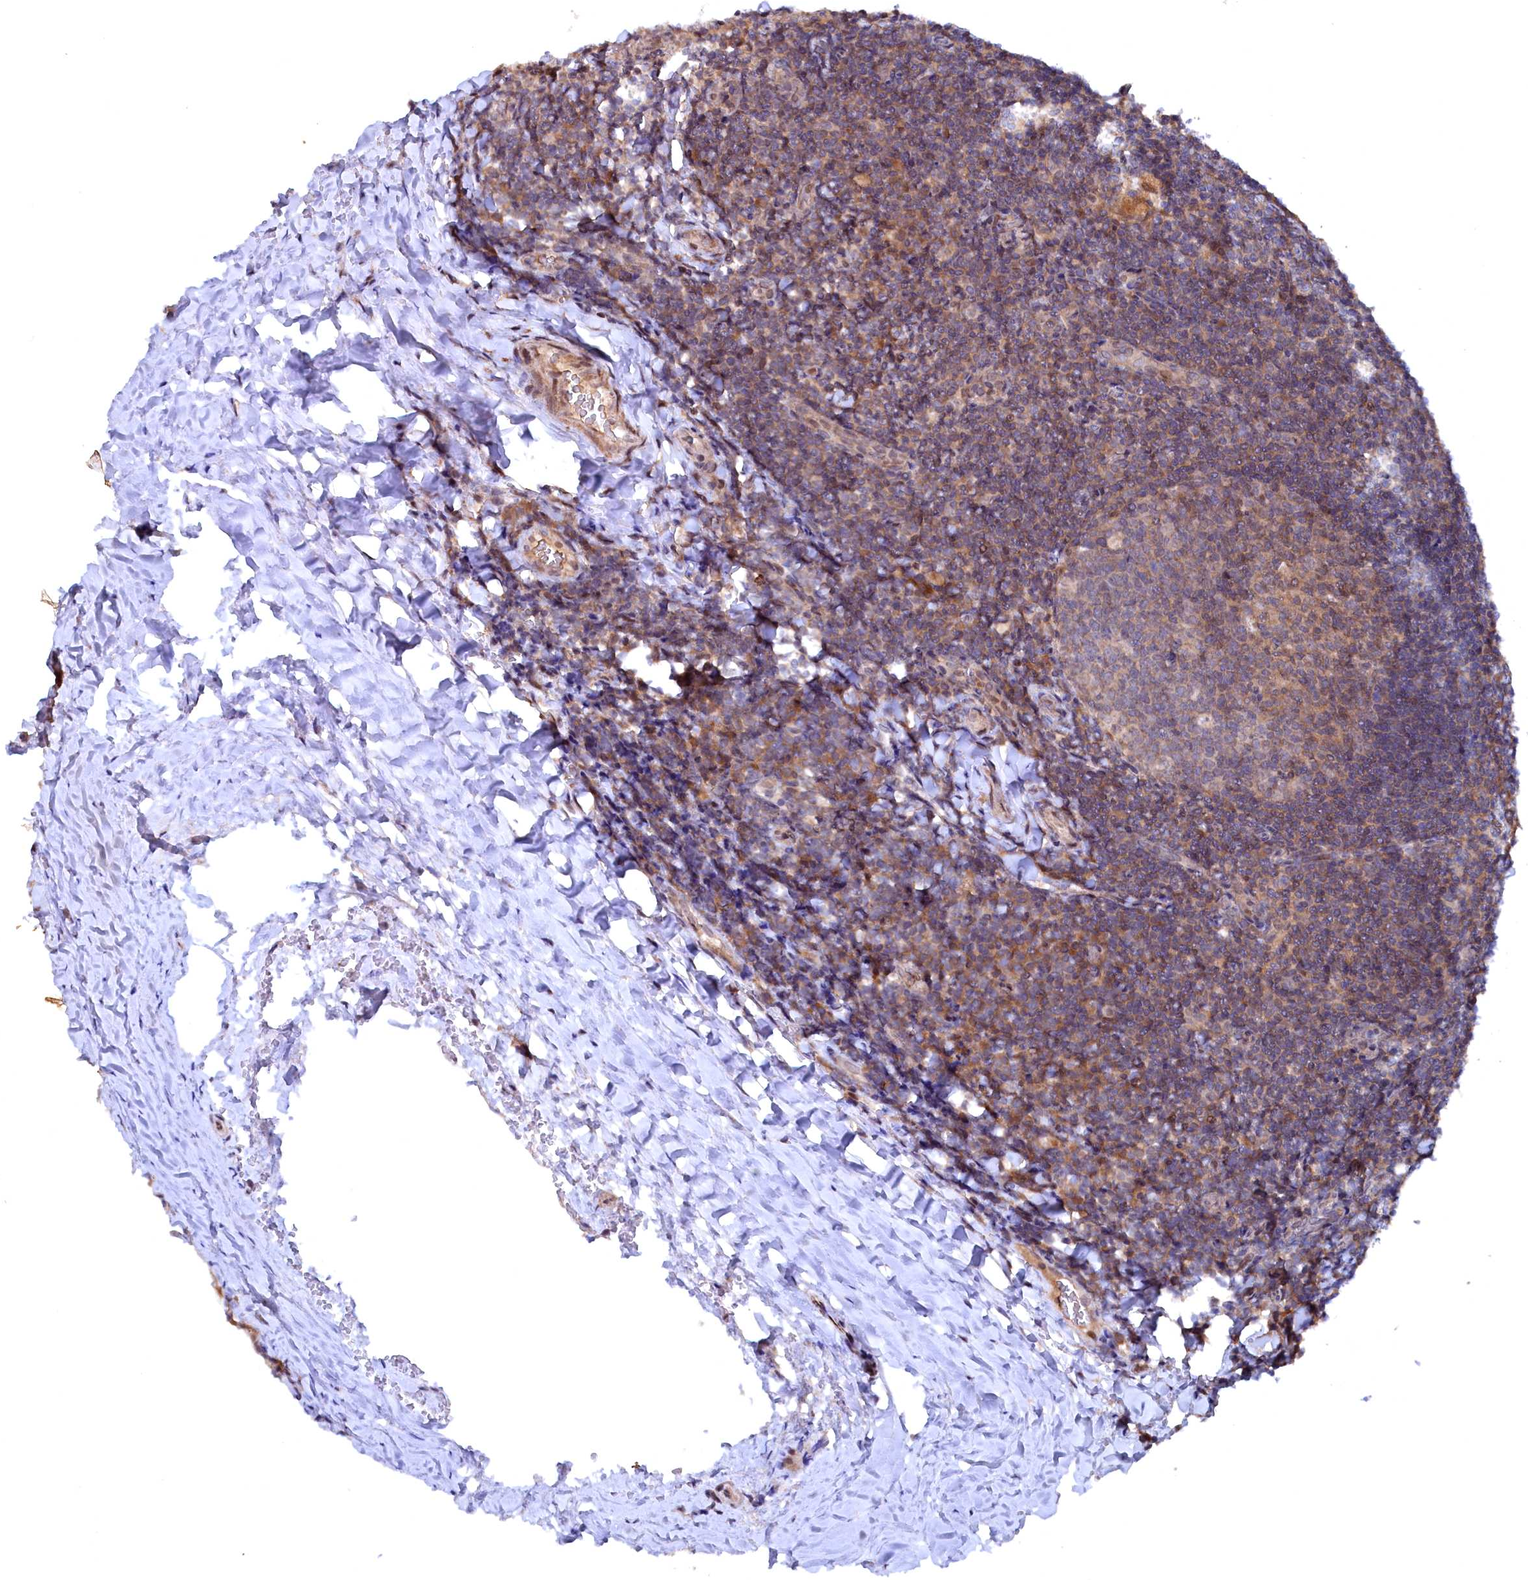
{"staining": {"intensity": "moderate", "quantity": "<25%", "location": "cytoplasmic/membranous"}, "tissue": "tonsil", "cell_type": "Germinal center cells", "image_type": "normal", "snomed": [{"axis": "morphology", "description": "Normal tissue, NOS"}, {"axis": "topography", "description": "Tonsil"}], "caption": "Immunohistochemistry (IHC) micrograph of benign human tonsil stained for a protein (brown), which exhibits low levels of moderate cytoplasmic/membranous positivity in about <25% of germinal center cells.", "gene": "TMC5", "patient": {"sex": "male", "age": 17}}